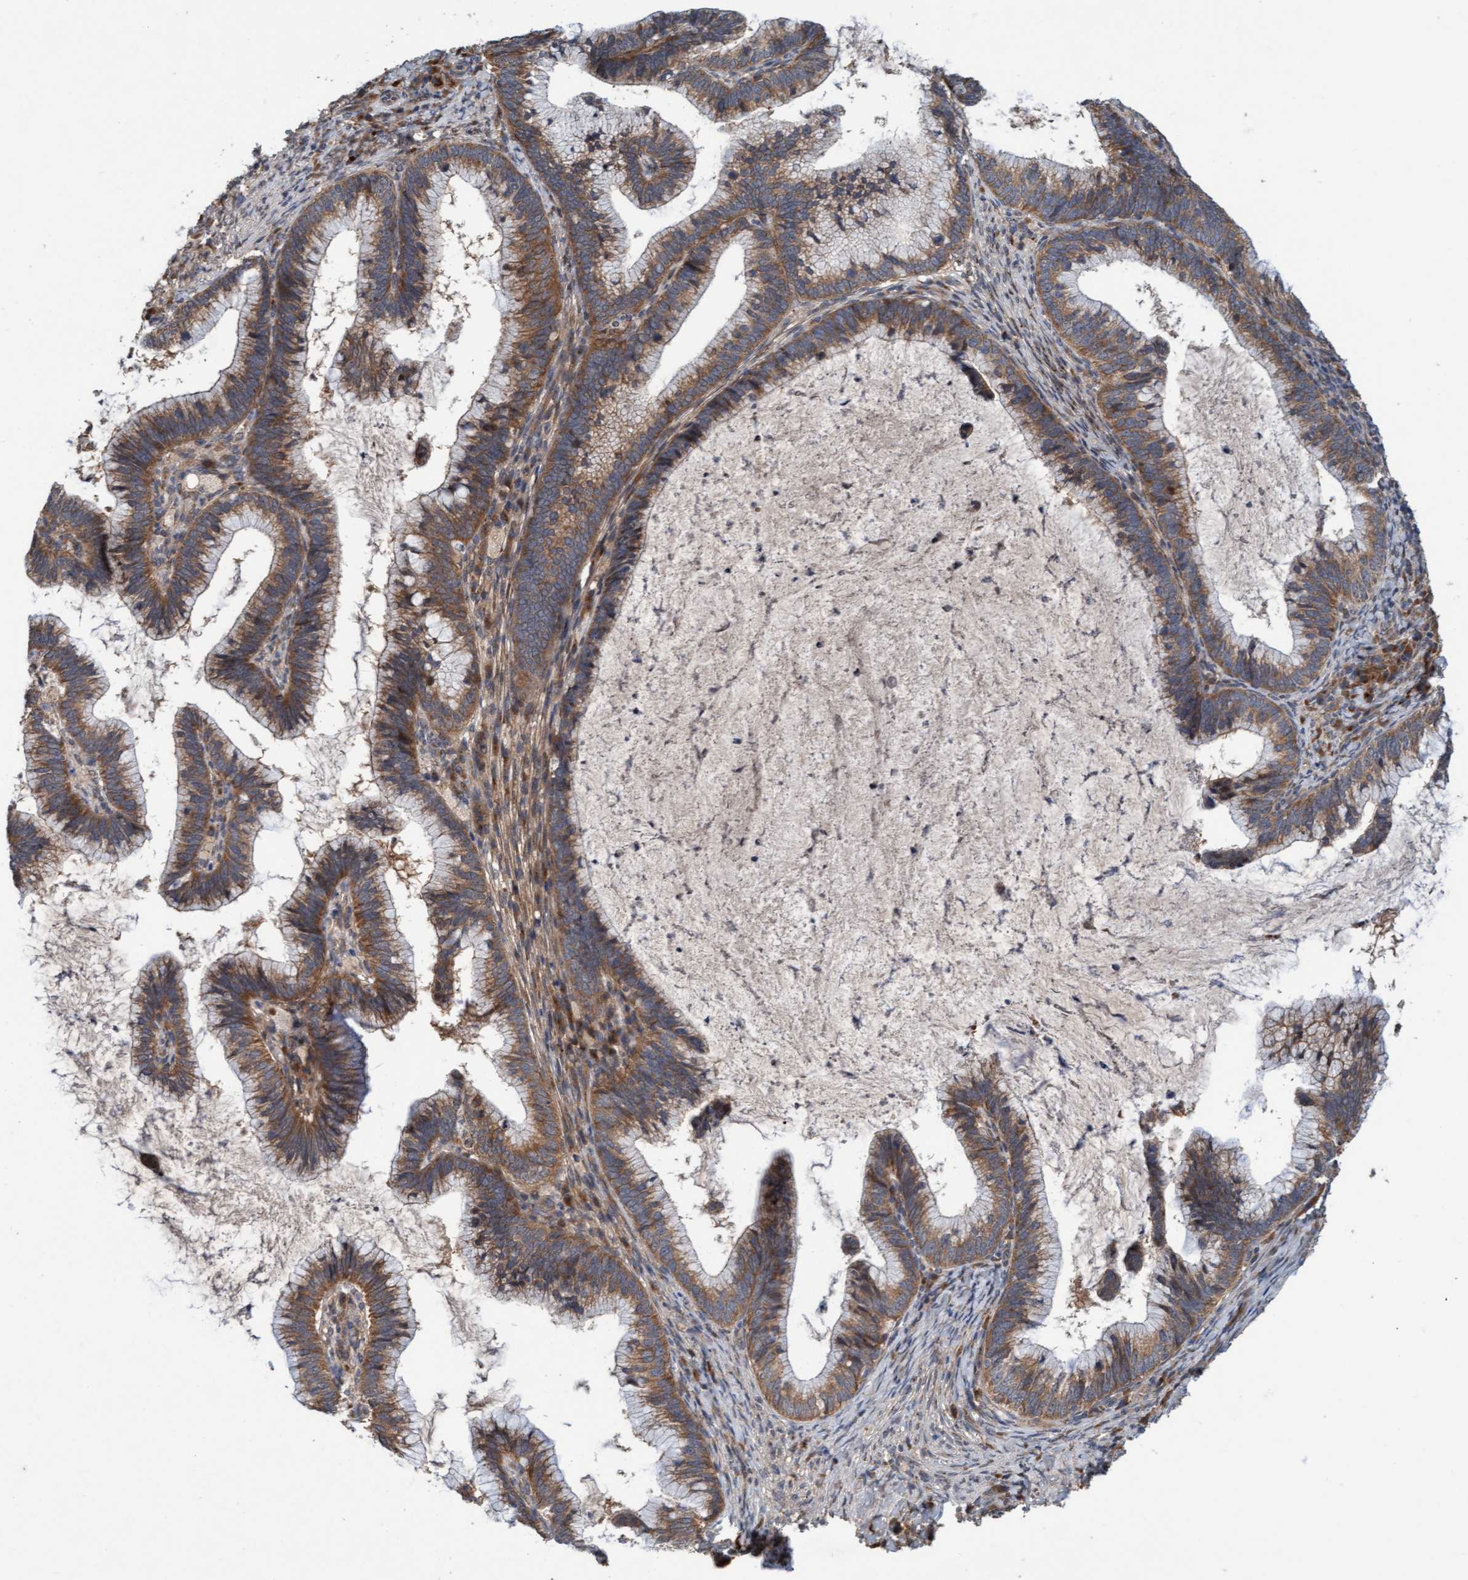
{"staining": {"intensity": "weak", "quantity": ">75%", "location": "cytoplasmic/membranous"}, "tissue": "cervical cancer", "cell_type": "Tumor cells", "image_type": "cancer", "snomed": [{"axis": "morphology", "description": "Adenocarcinoma, NOS"}, {"axis": "topography", "description": "Cervix"}], "caption": "A photomicrograph showing weak cytoplasmic/membranous staining in about >75% of tumor cells in cervical adenocarcinoma, as visualized by brown immunohistochemical staining.", "gene": "MLXIP", "patient": {"sex": "female", "age": 36}}